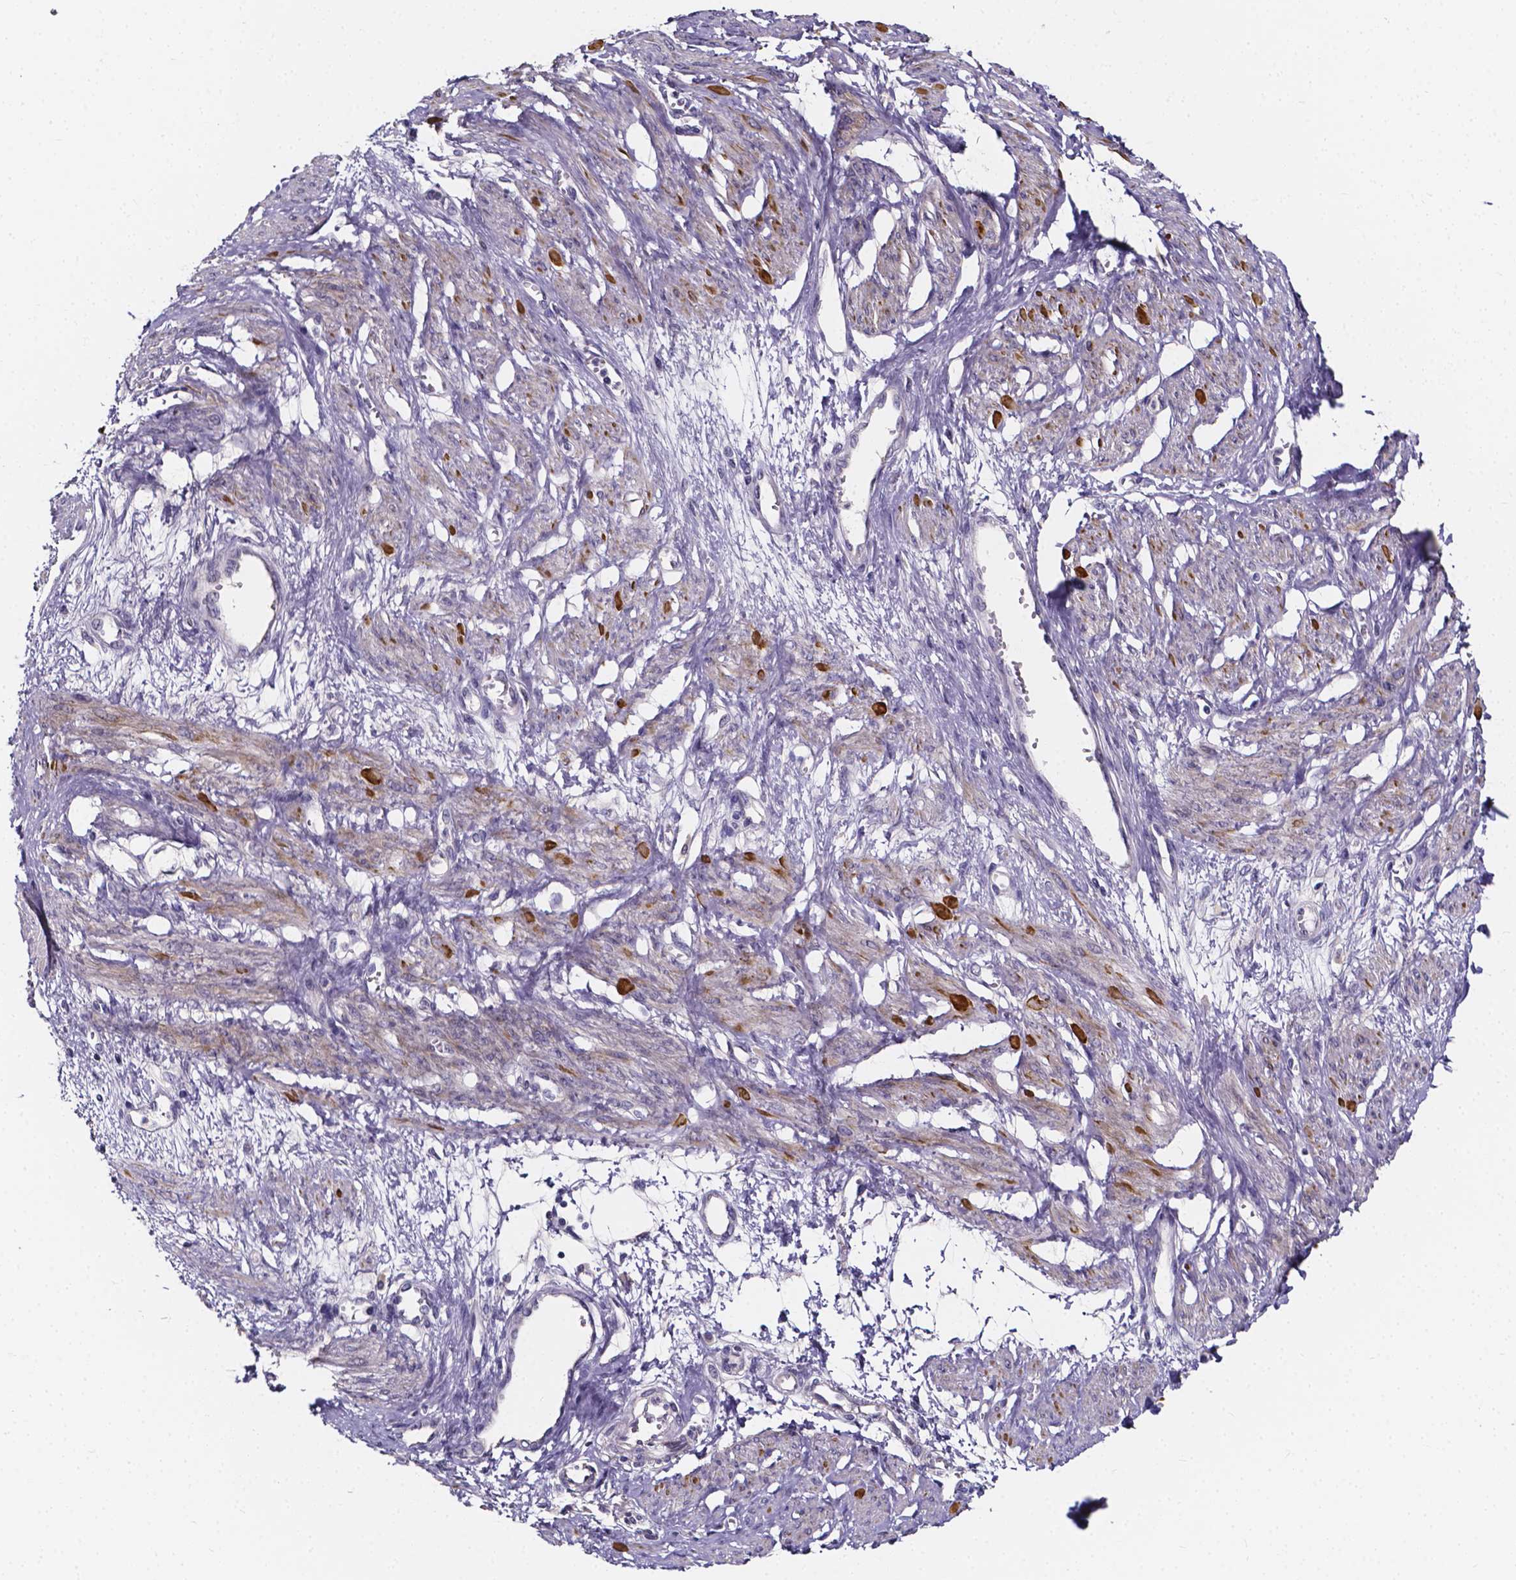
{"staining": {"intensity": "moderate", "quantity": "25%-75%", "location": "cytoplasmic/membranous"}, "tissue": "smooth muscle", "cell_type": "Smooth muscle cells", "image_type": "normal", "snomed": [{"axis": "morphology", "description": "Normal tissue, NOS"}, {"axis": "topography", "description": "Smooth muscle"}, {"axis": "topography", "description": "Uterus"}], "caption": "The immunohistochemical stain shows moderate cytoplasmic/membranous expression in smooth muscle cells of normal smooth muscle. (DAB = brown stain, brightfield microscopy at high magnification).", "gene": "SPOCD1", "patient": {"sex": "female", "age": 39}}